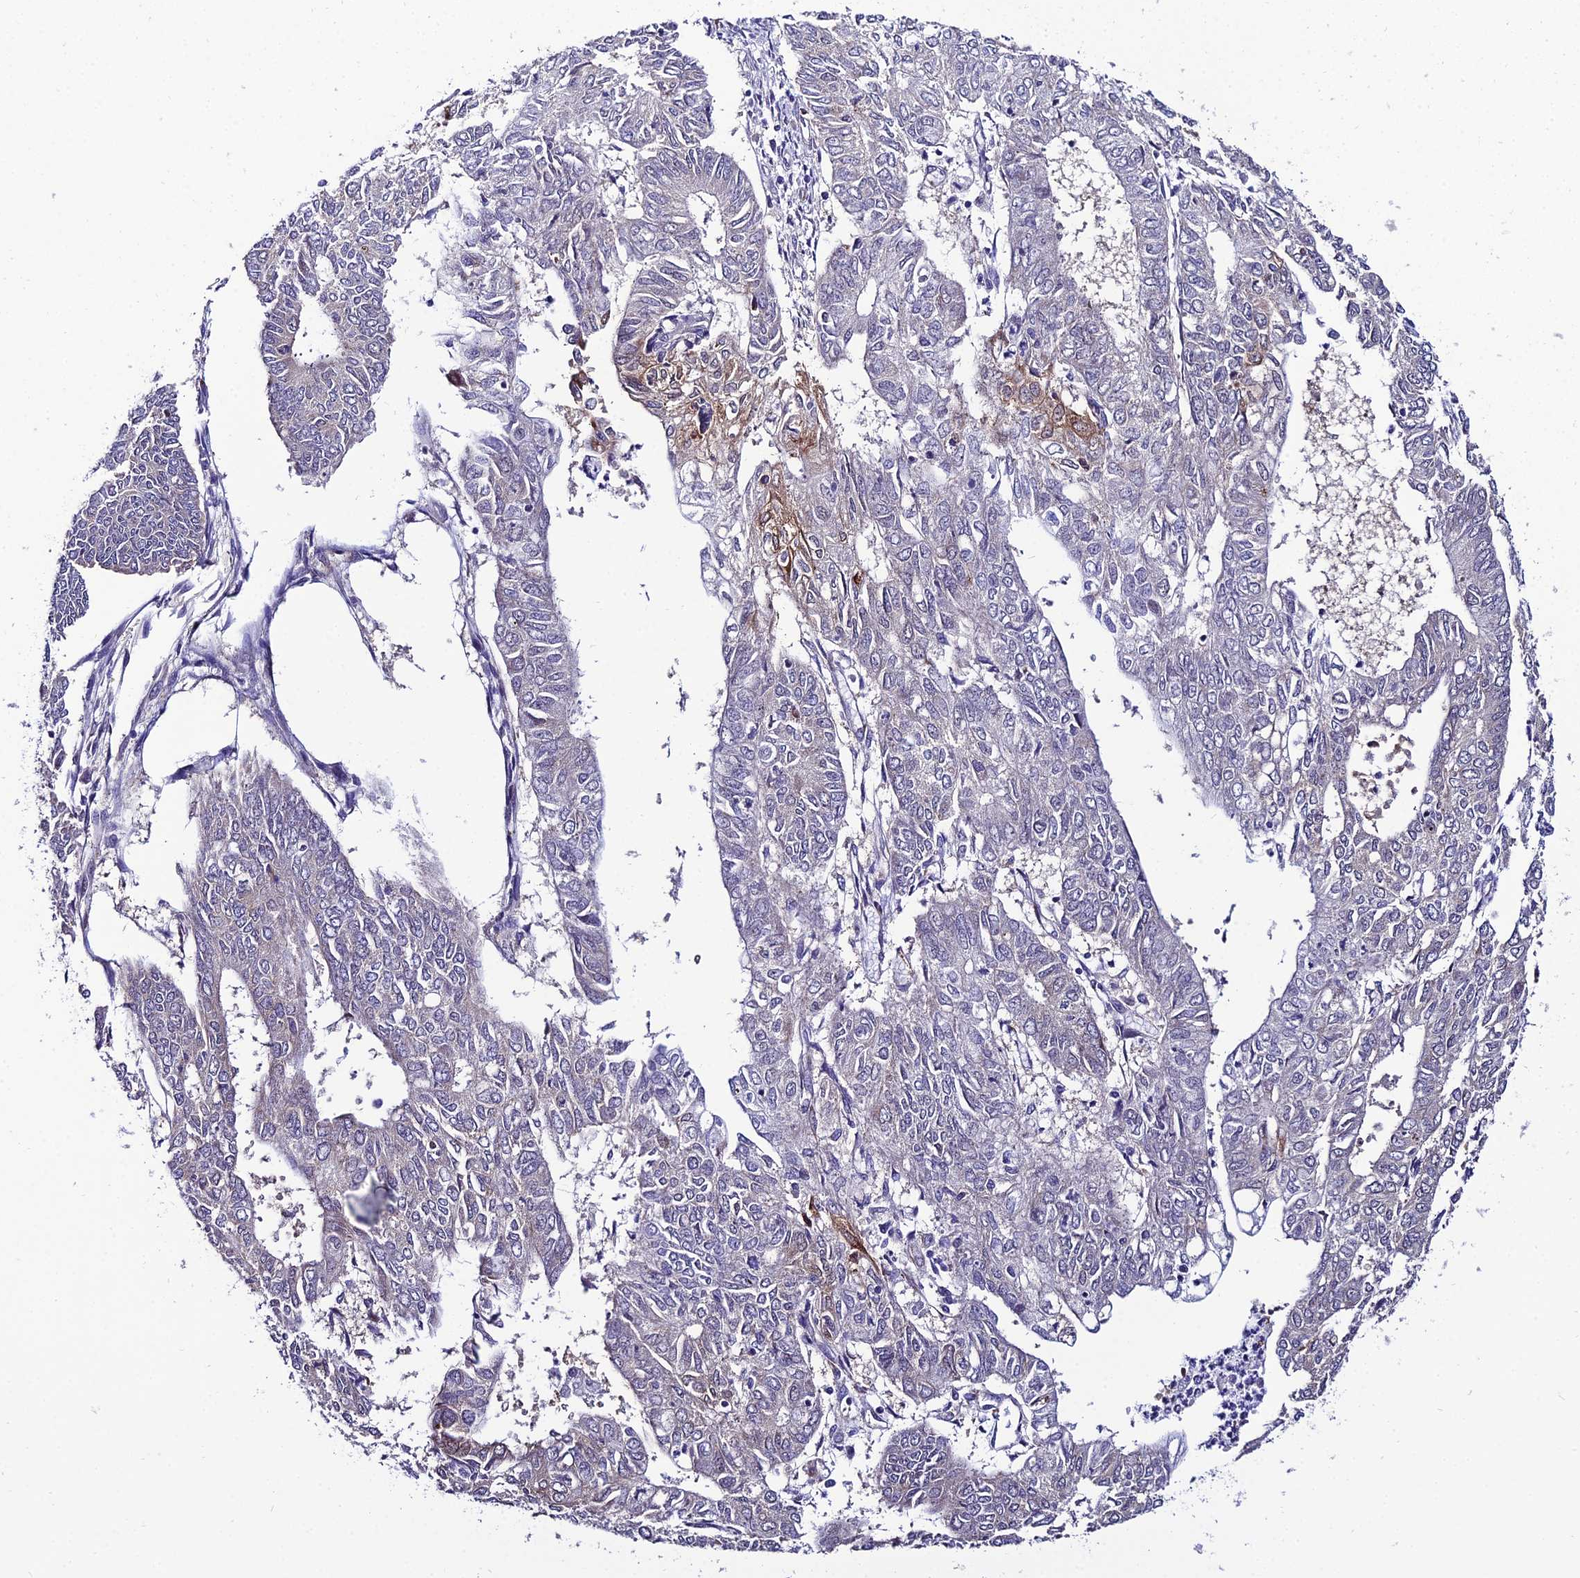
{"staining": {"intensity": "moderate", "quantity": "<25%", "location": "cytoplasmic/membranous"}, "tissue": "endometrial cancer", "cell_type": "Tumor cells", "image_type": "cancer", "snomed": [{"axis": "morphology", "description": "Adenocarcinoma, NOS"}, {"axis": "topography", "description": "Endometrium"}], "caption": "Endometrial cancer (adenocarcinoma) stained for a protein demonstrates moderate cytoplasmic/membranous positivity in tumor cells.", "gene": "SYT15", "patient": {"sex": "female", "age": 68}}